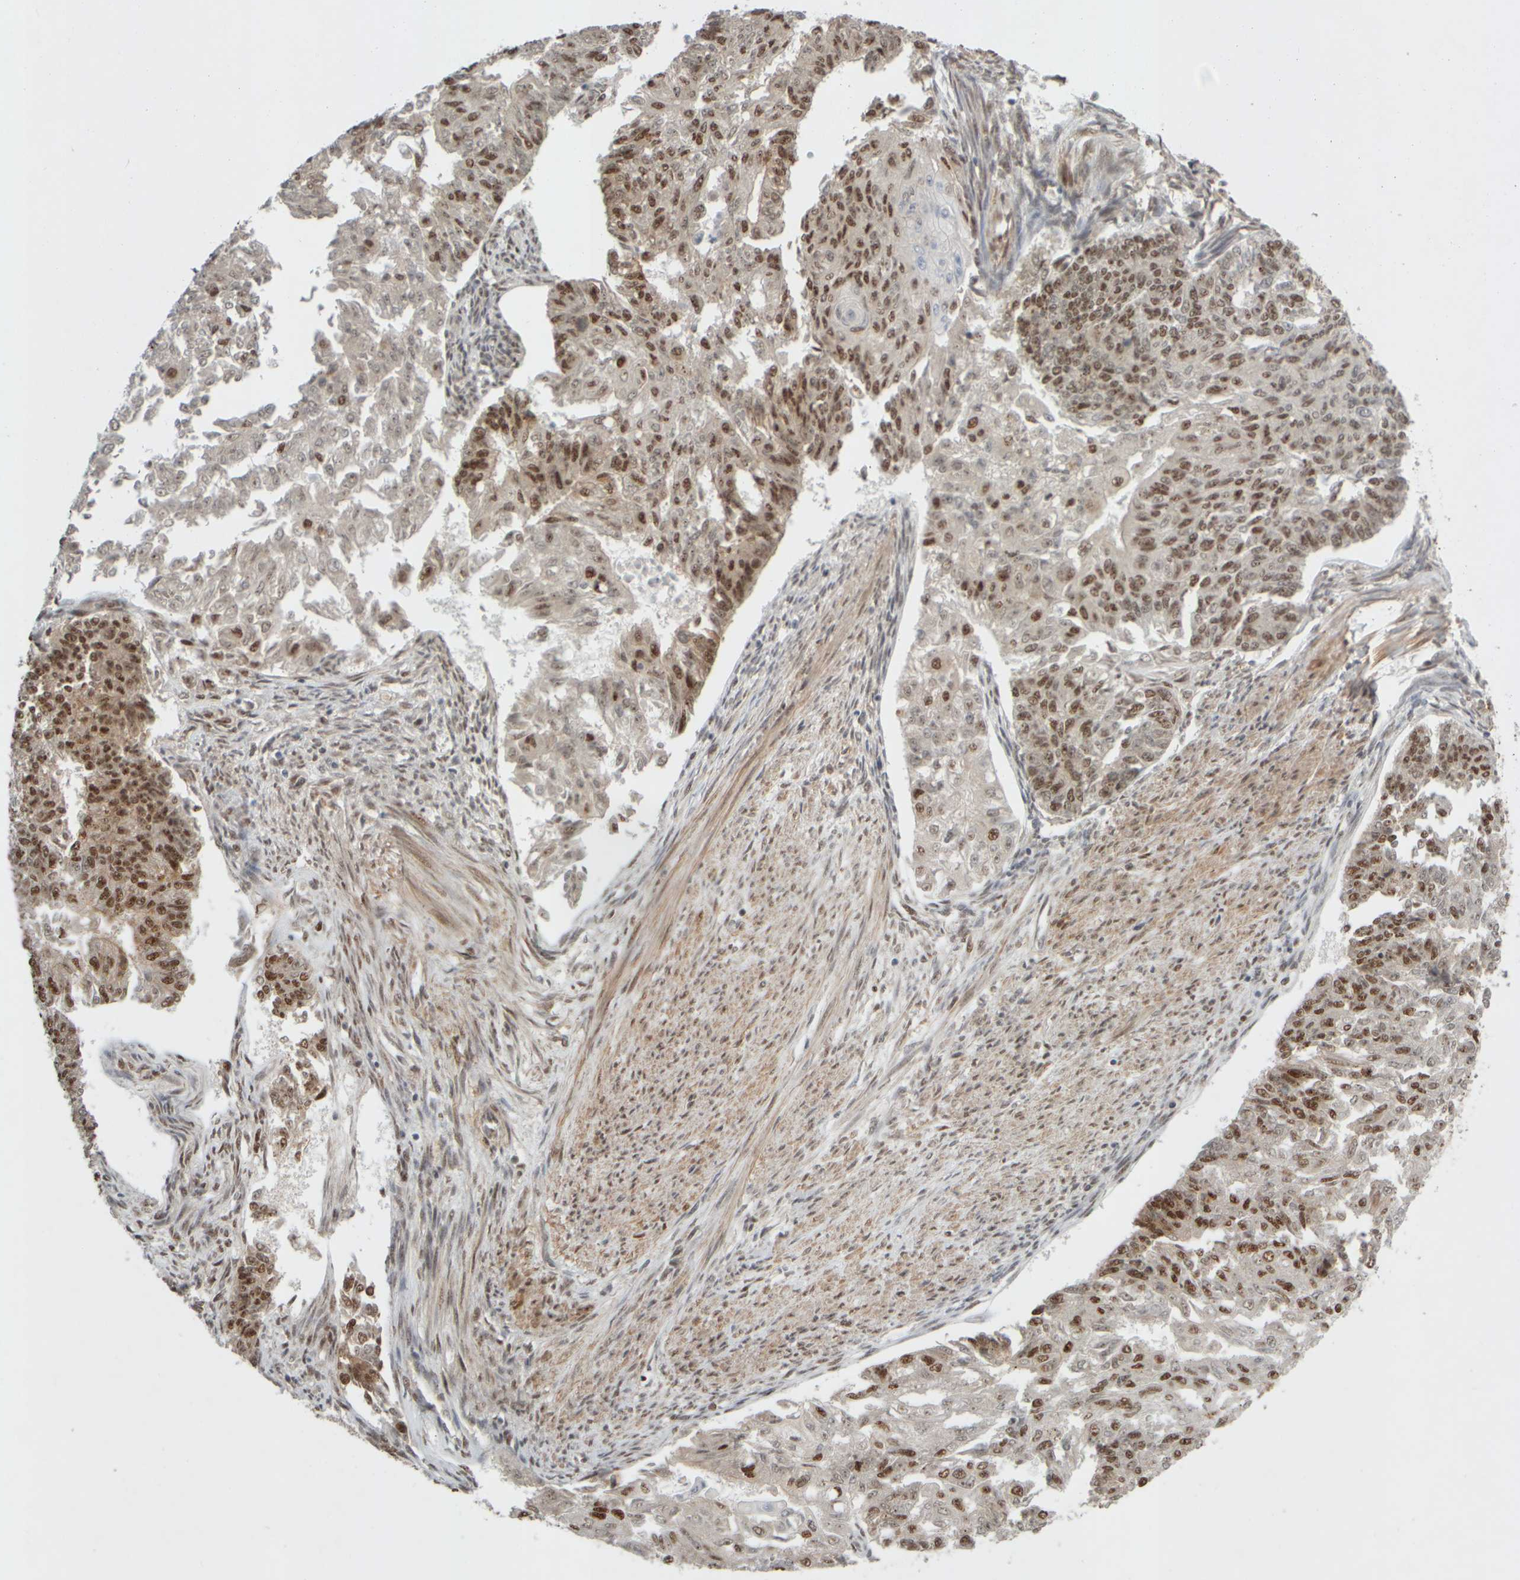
{"staining": {"intensity": "moderate", "quantity": ">75%", "location": "nuclear"}, "tissue": "endometrial cancer", "cell_type": "Tumor cells", "image_type": "cancer", "snomed": [{"axis": "morphology", "description": "Adenocarcinoma, NOS"}, {"axis": "topography", "description": "Endometrium"}], "caption": "Tumor cells exhibit medium levels of moderate nuclear staining in about >75% of cells in endometrial adenocarcinoma. Ihc stains the protein of interest in brown and the nuclei are stained blue.", "gene": "SYNRG", "patient": {"sex": "female", "age": 32}}